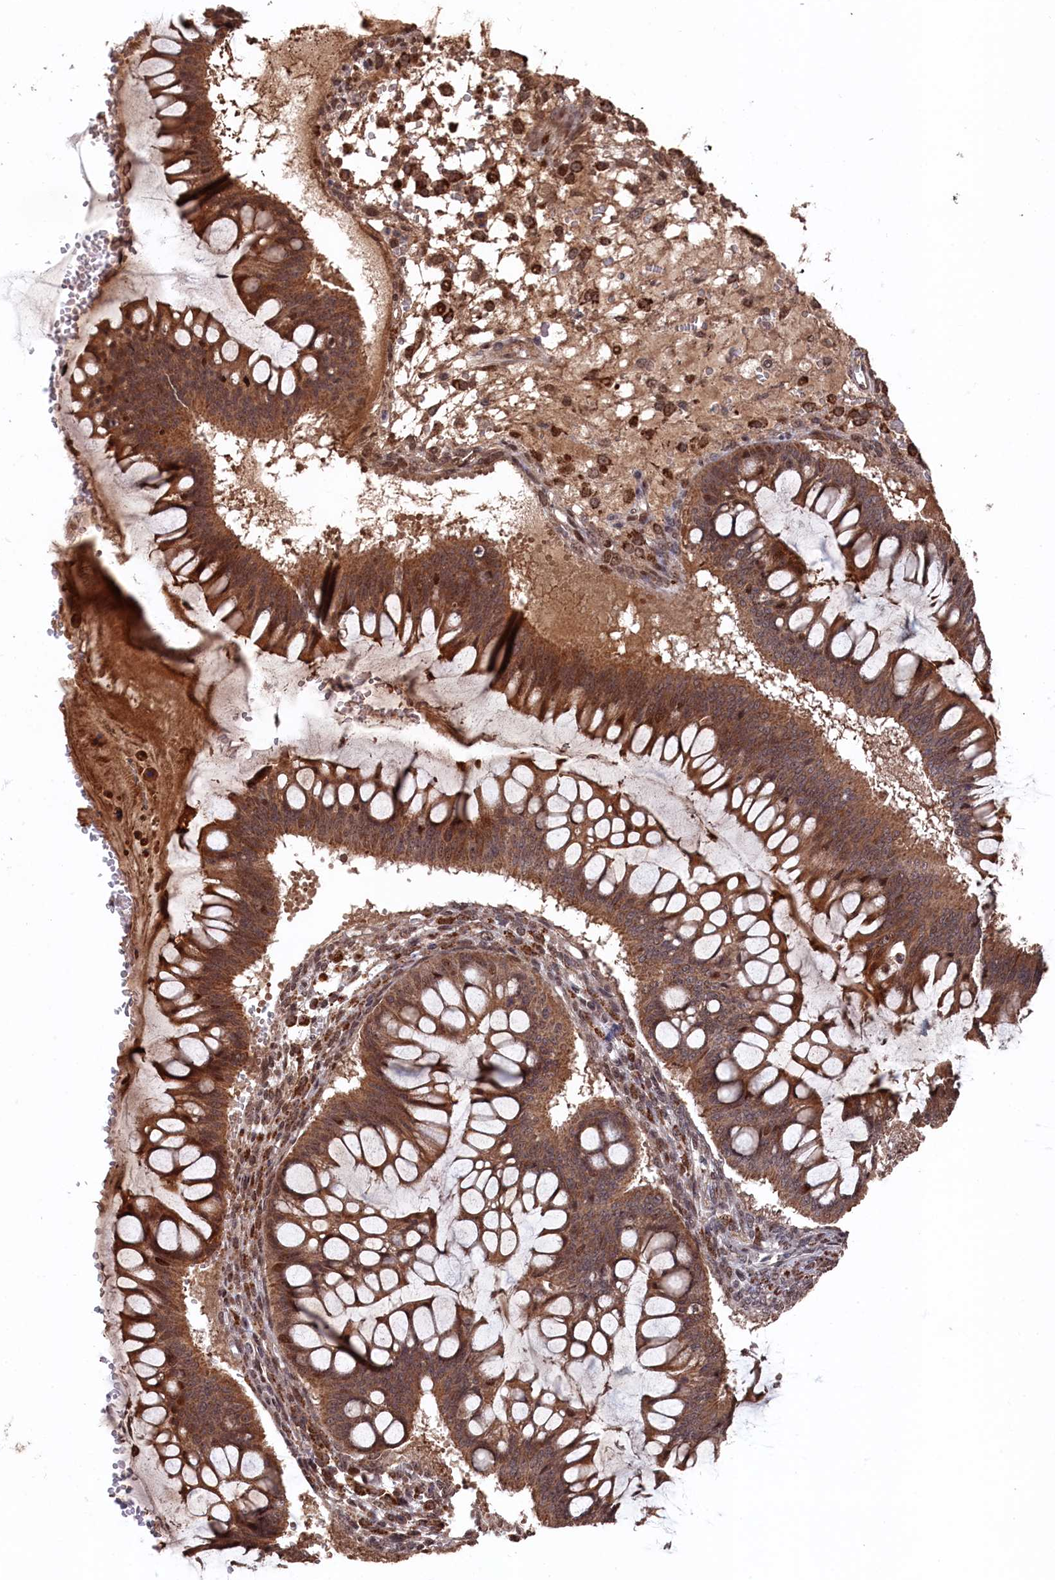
{"staining": {"intensity": "moderate", "quantity": ">75%", "location": "cytoplasmic/membranous"}, "tissue": "ovarian cancer", "cell_type": "Tumor cells", "image_type": "cancer", "snomed": [{"axis": "morphology", "description": "Cystadenocarcinoma, mucinous, NOS"}, {"axis": "topography", "description": "Ovary"}], "caption": "A micrograph showing moderate cytoplasmic/membranous expression in about >75% of tumor cells in ovarian mucinous cystadenocarcinoma, as visualized by brown immunohistochemical staining.", "gene": "CLPX", "patient": {"sex": "female", "age": 73}}